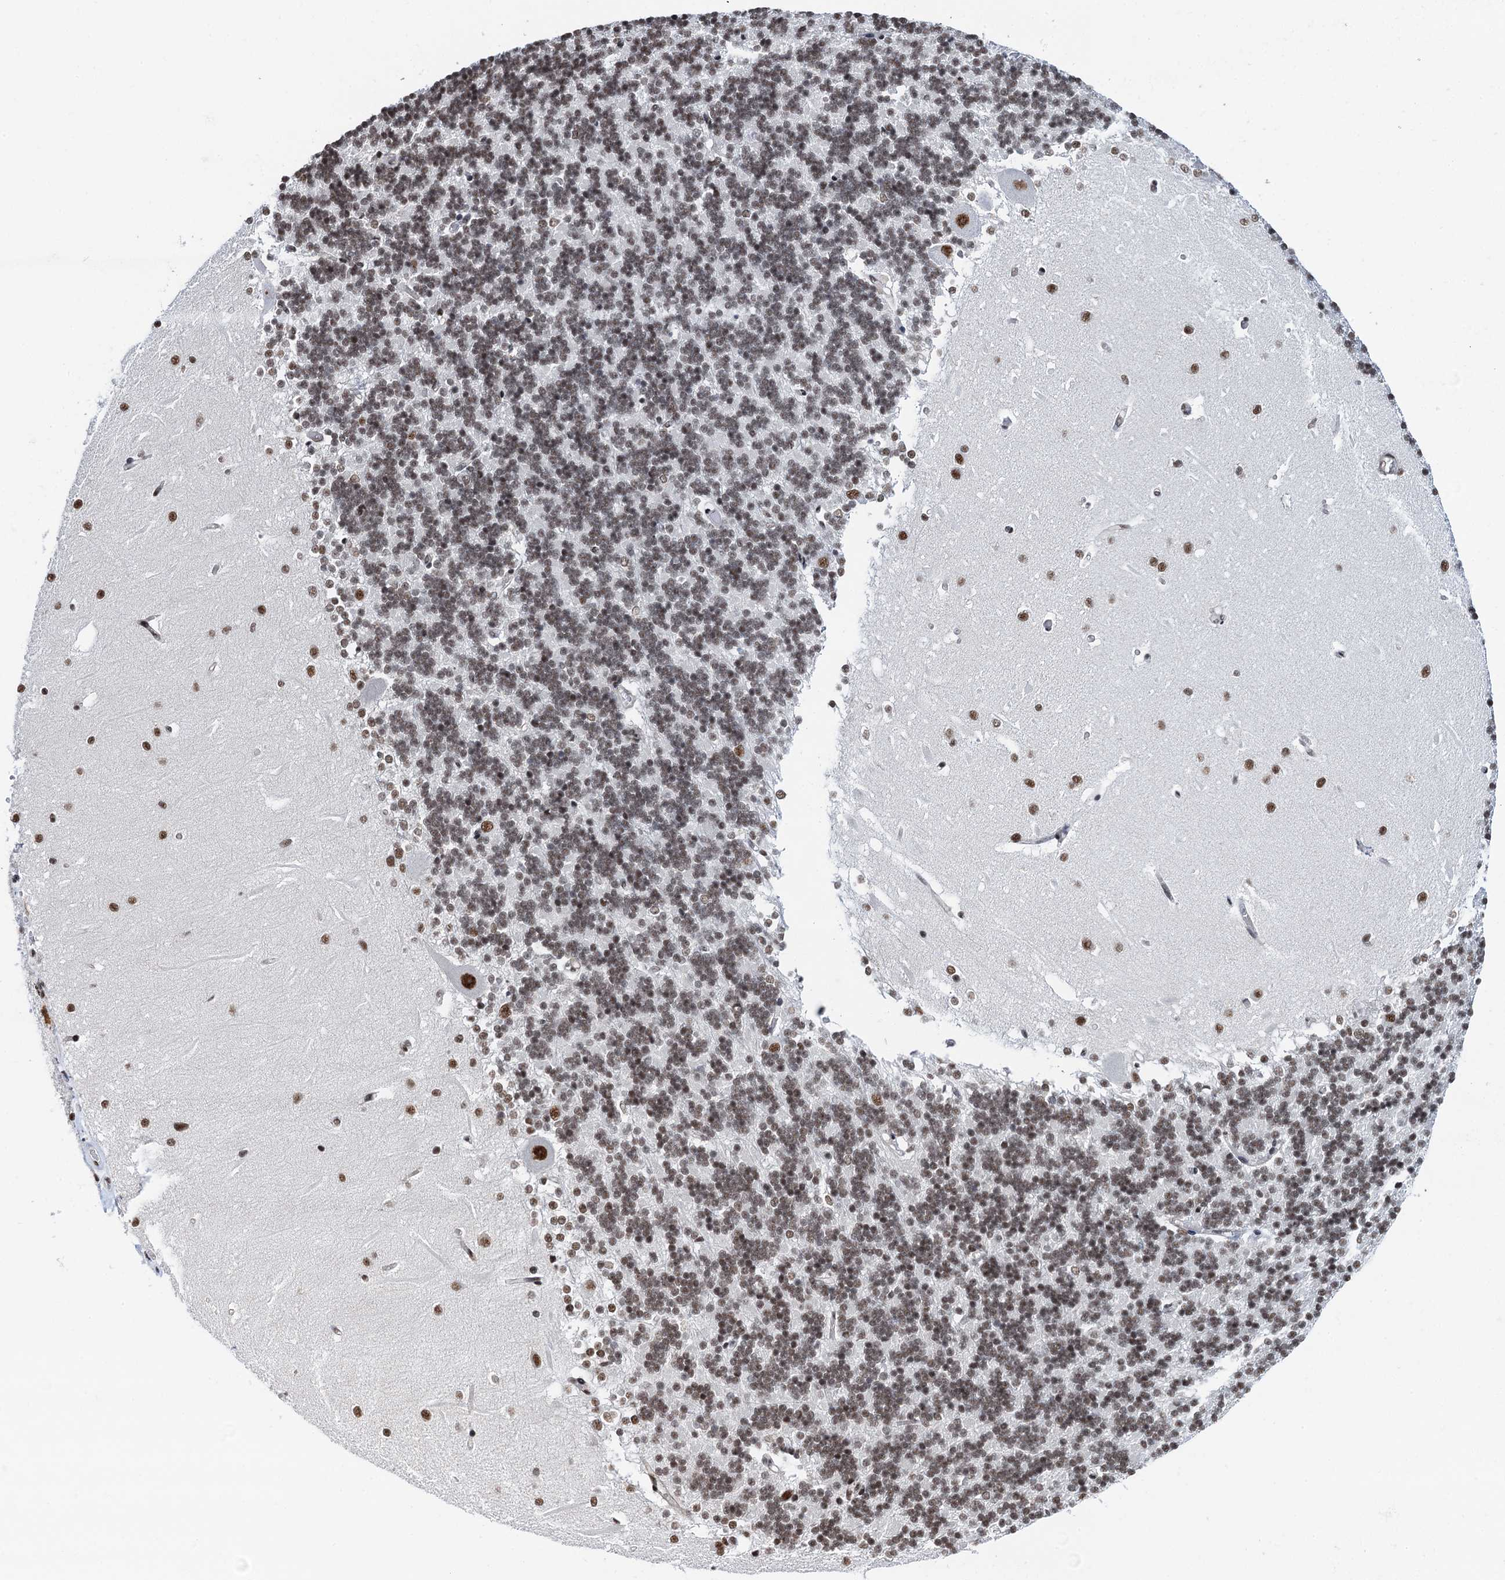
{"staining": {"intensity": "moderate", "quantity": "25%-75%", "location": "nuclear"}, "tissue": "cerebellum", "cell_type": "Cells in granular layer", "image_type": "normal", "snomed": [{"axis": "morphology", "description": "Normal tissue, NOS"}, {"axis": "topography", "description": "Cerebellum"}], "caption": "Human cerebellum stained with a brown dye reveals moderate nuclear positive expression in about 25%-75% of cells in granular layer.", "gene": "ZNF609", "patient": {"sex": "male", "age": 37}}